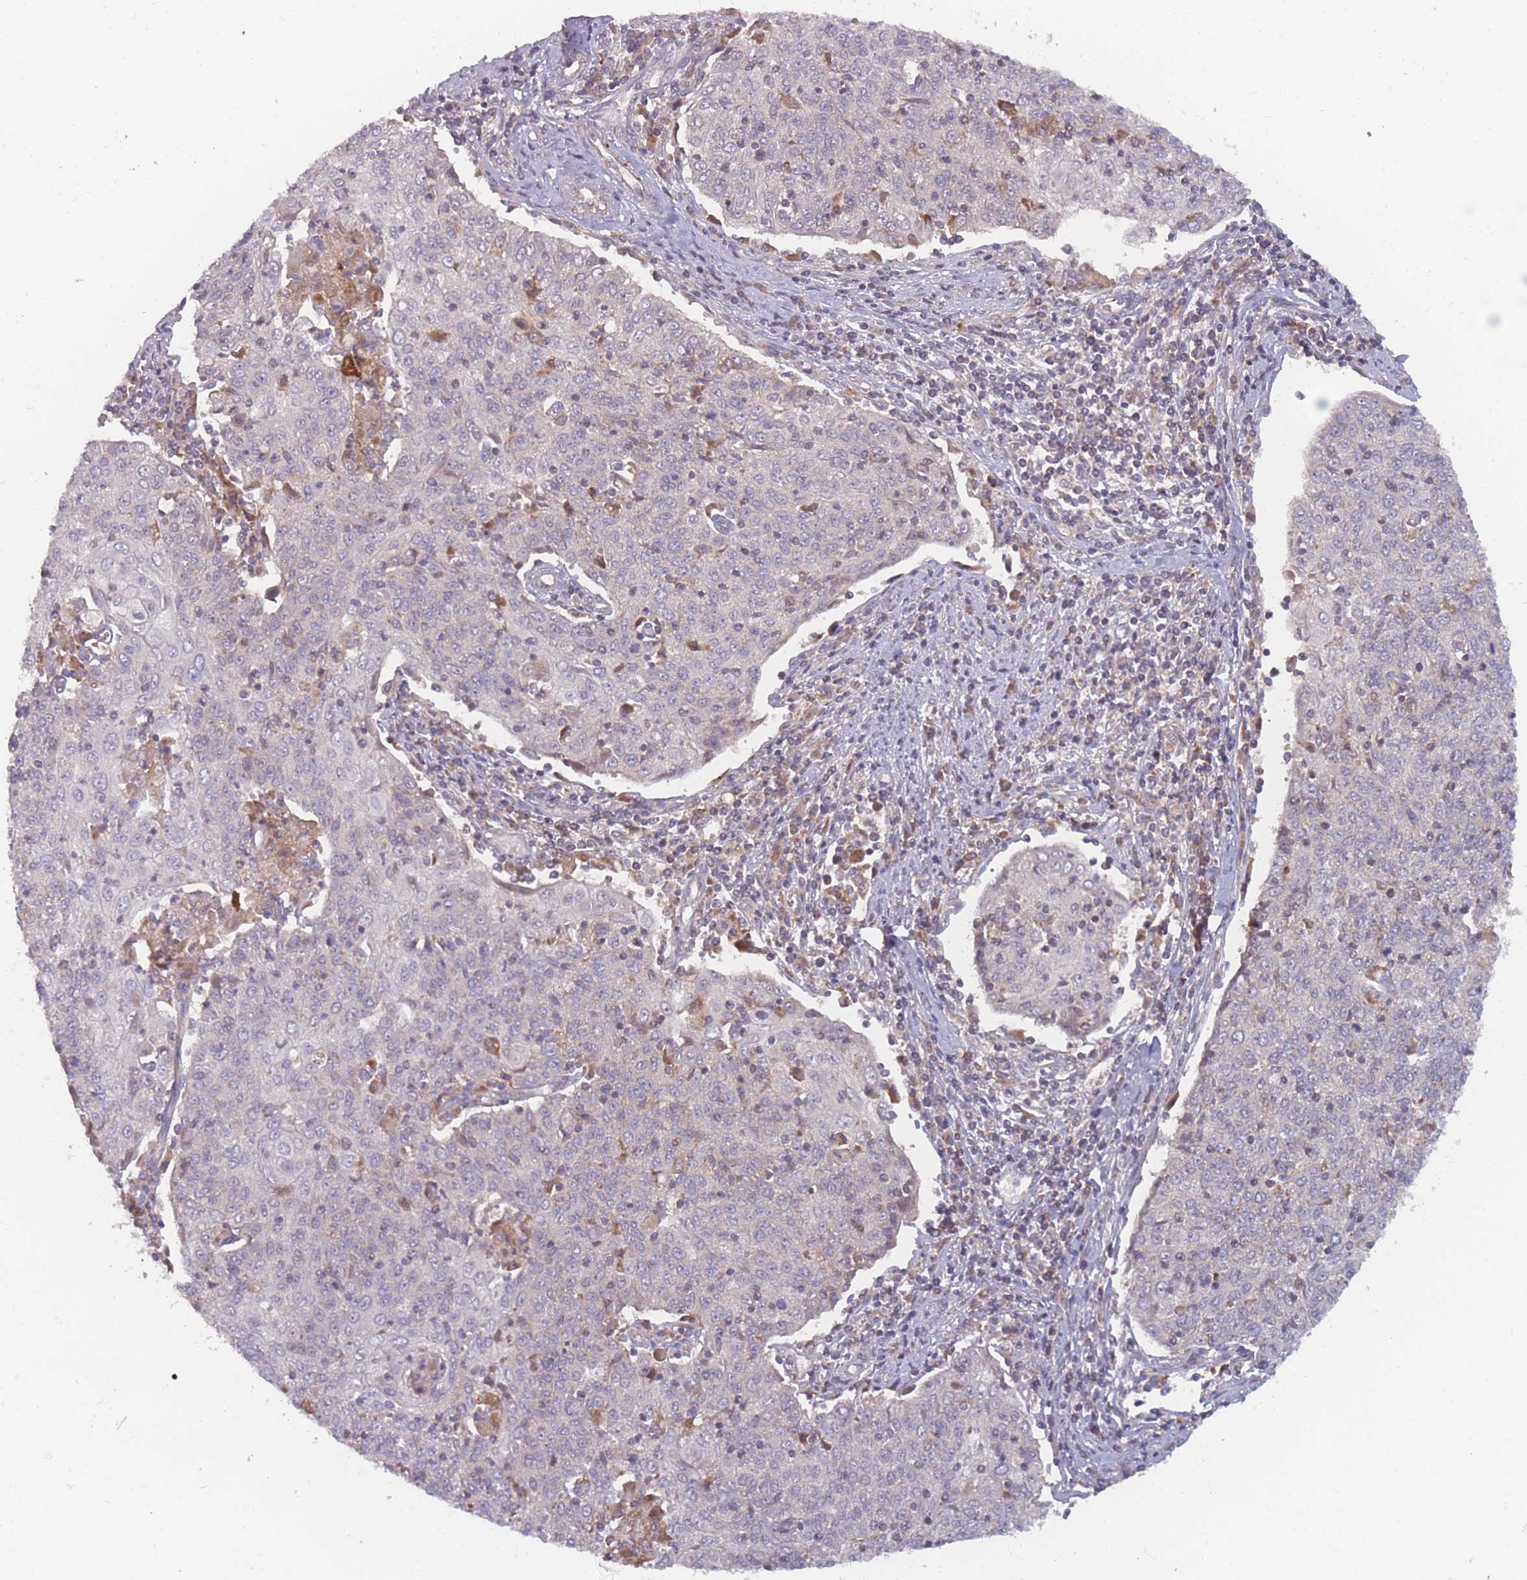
{"staining": {"intensity": "negative", "quantity": "none", "location": "none"}, "tissue": "cervical cancer", "cell_type": "Tumor cells", "image_type": "cancer", "snomed": [{"axis": "morphology", "description": "Squamous cell carcinoma, NOS"}, {"axis": "topography", "description": "Cervix"}], "caption": "Tumor cells are negative for brown protein staining in cervical cancer (squamous cell carcinoma).", "gene": "ATP5MG", "patient": {"sex": "female", "age": 48}}